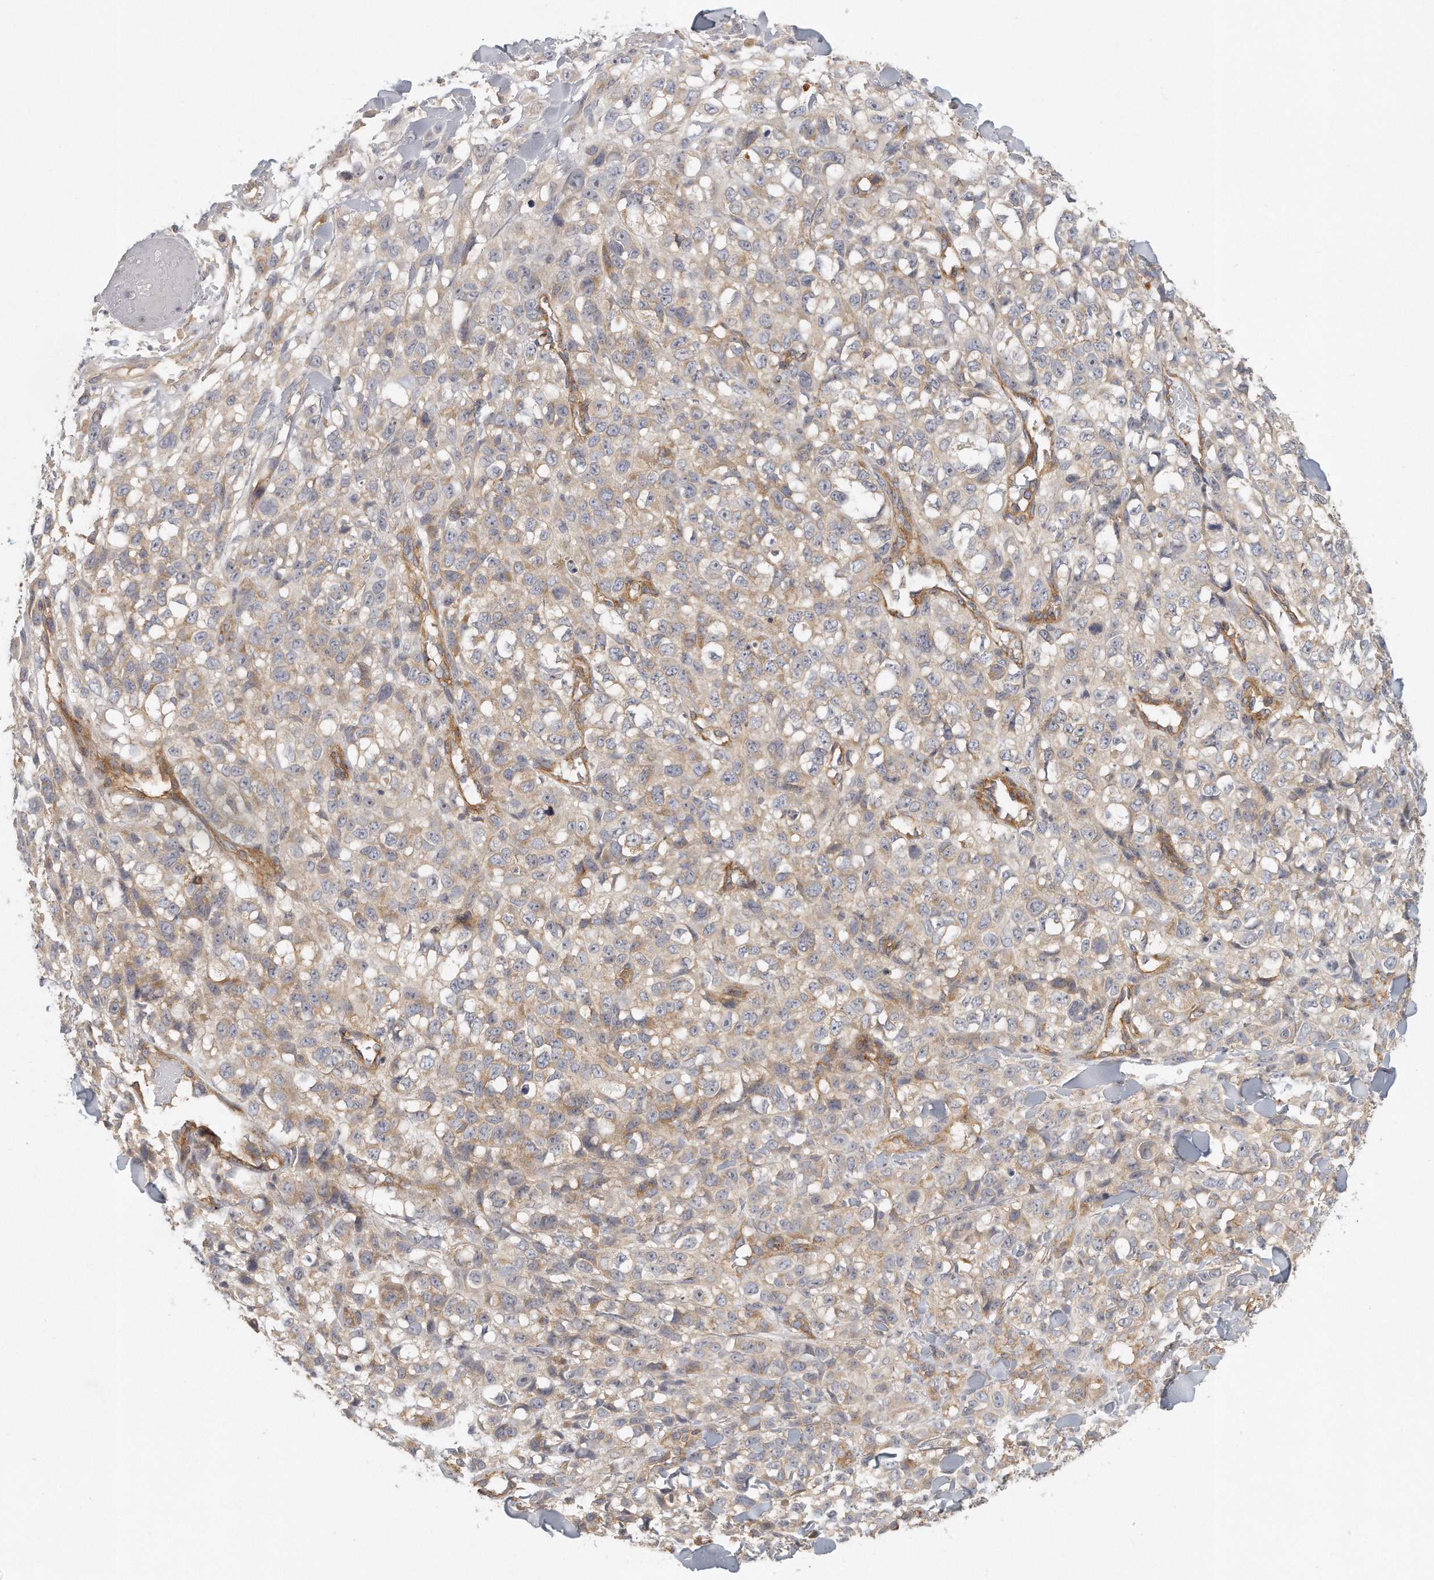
{"staining": {"intensity": "weak", "quantity": ">75%", "location": "cytoplasmic/membranous"}, "tissue": "melanoma", "cell_type": "Tumor cells", "image_type": "cancer", "snomed": [{"axis": "morphology", "description": "Malignant melanoma, Metastatic site"}, {"axis": "topography", "description": "Skin"}], "caption": "Weak cytoplasmic/membranous staining for a protein is present in approximately >75% of tumor cells of melanoma using immunohistochemistry (IHC).", "gene": "MTERF4", "patient": {"sex": "female", "age": 72}}